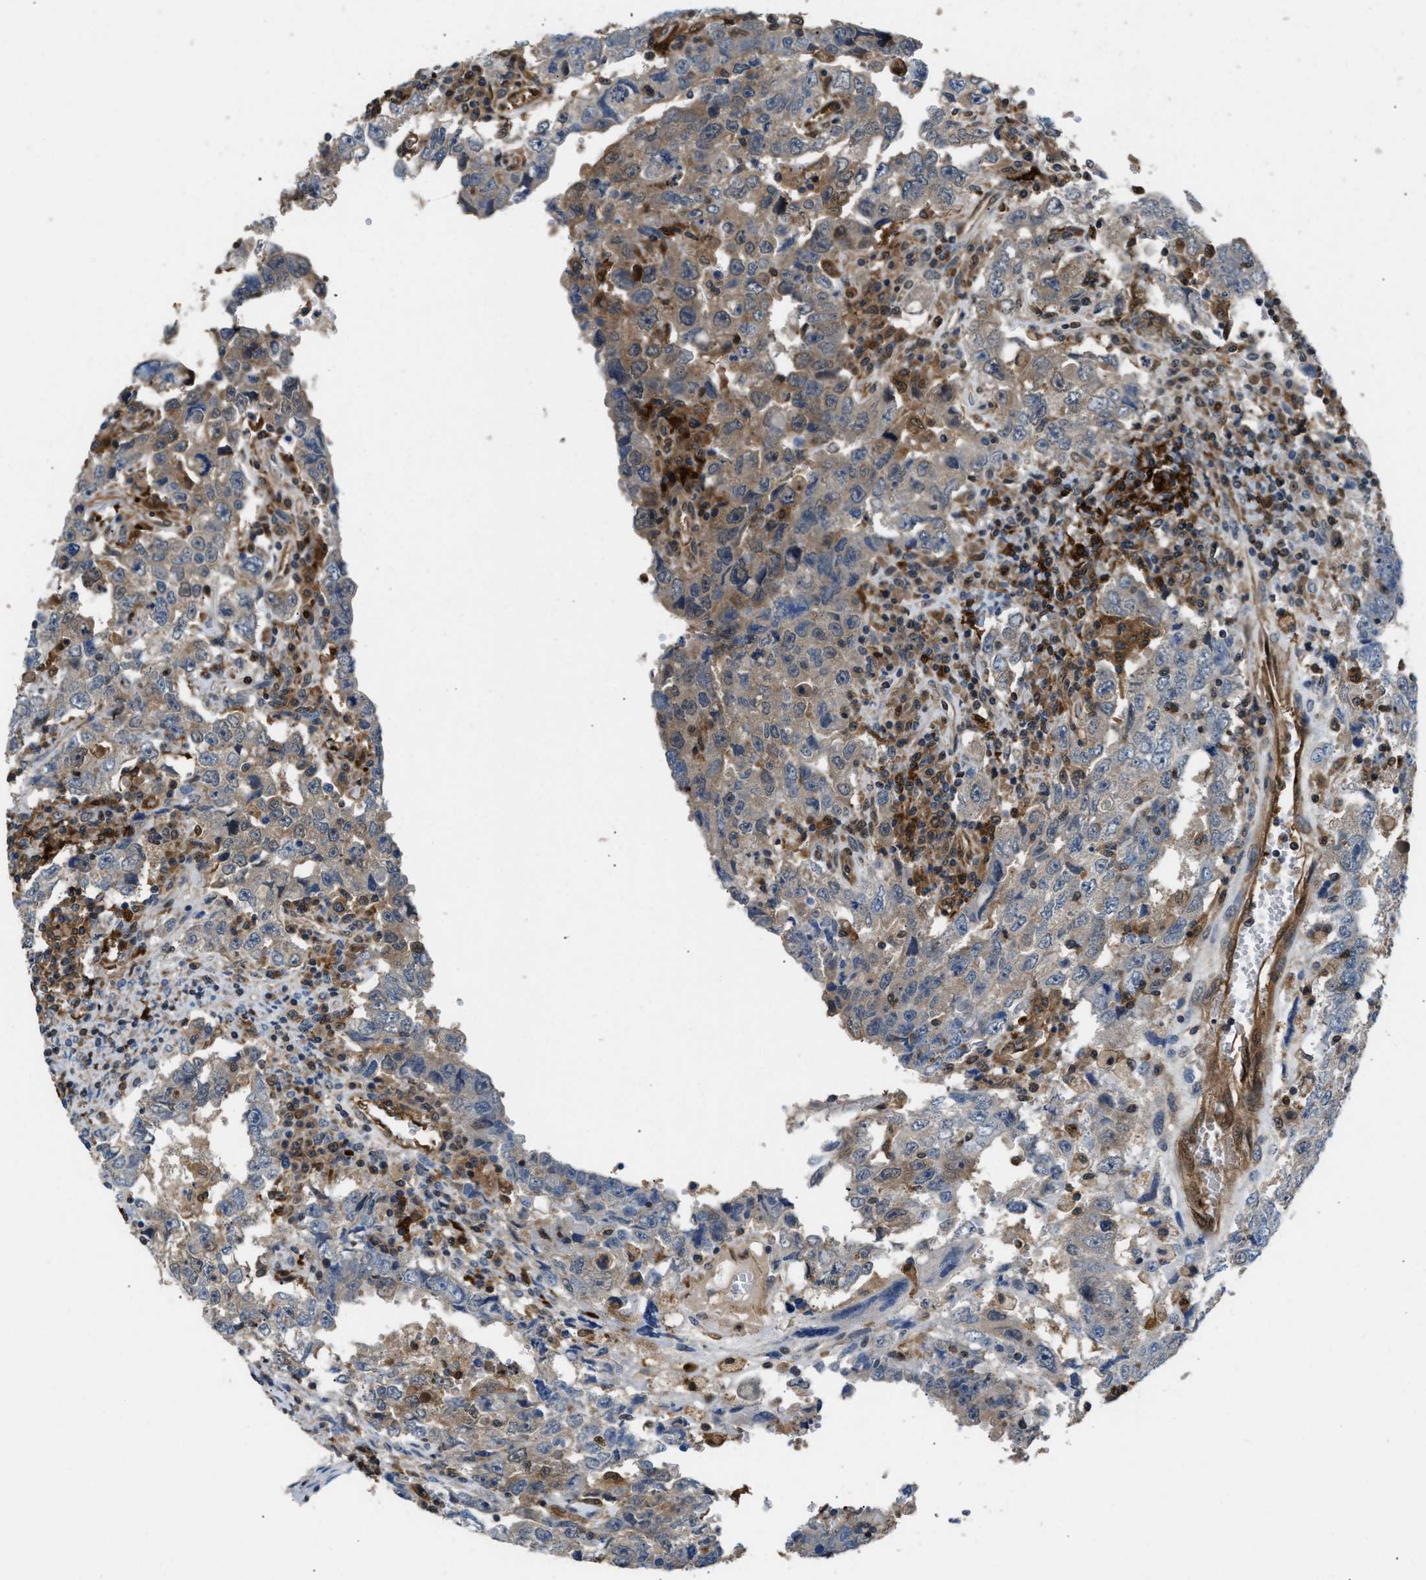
{"staining": {"intensity": "weak", "quantity": ">75%", "location": "cytoplasmic/membranous"}, "tissue": "testis cancer", "cell_type": "Tumor cells", "image_type": "cancer", "snomed": [{"axis": "morphology", "description": "Carcinoma, Embryonal, NOS"}, {"axis": "topography", "description": "Testis"}], "caption": "Immunohistochemical staining of testis cancer (embryonal carcinoma) shows low levels of weak cytoplasmic/membranous positivity in approximately >75% of tumor cells.", "gene": "PPA1", "patient": {"sex": "male", "age": 26}}